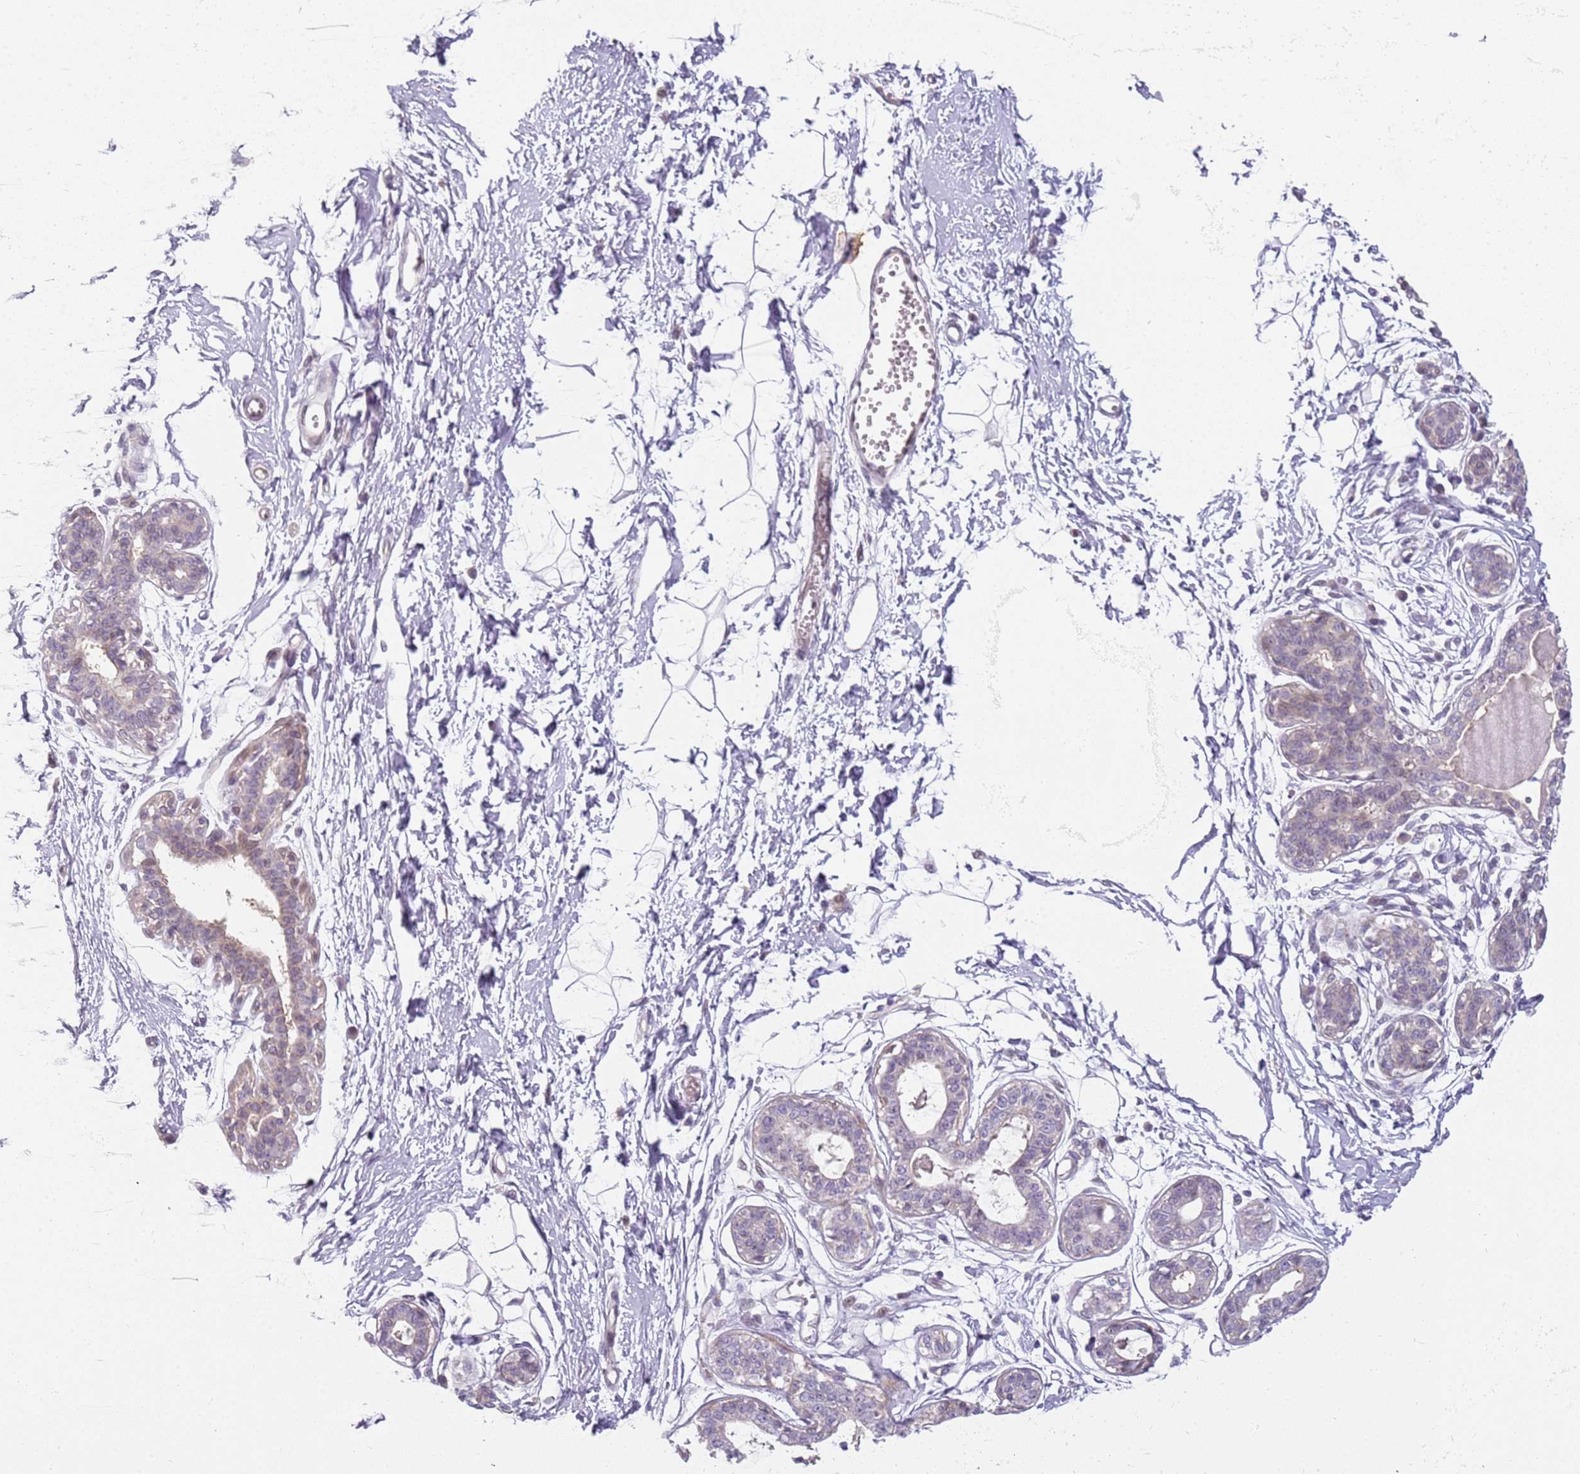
{"staining": {"intensity": "negative", "quantity": "none", "location": "none"}, "tissue": "breast", "cell_type": "Adipocytes", "image_type": "normal", "snomed": [{"axis": "morphology", "description": "Normal tissue, NOS"}, {"axis": "topography", "description": "Breast"}], "caption": "High power microscopy image of an immunohistochemistry histopathology image of benign breast, revealing no significant staining in adipocytes.", "gene": "DEFB116", "patient": {"sex": "female", "age": 45}}